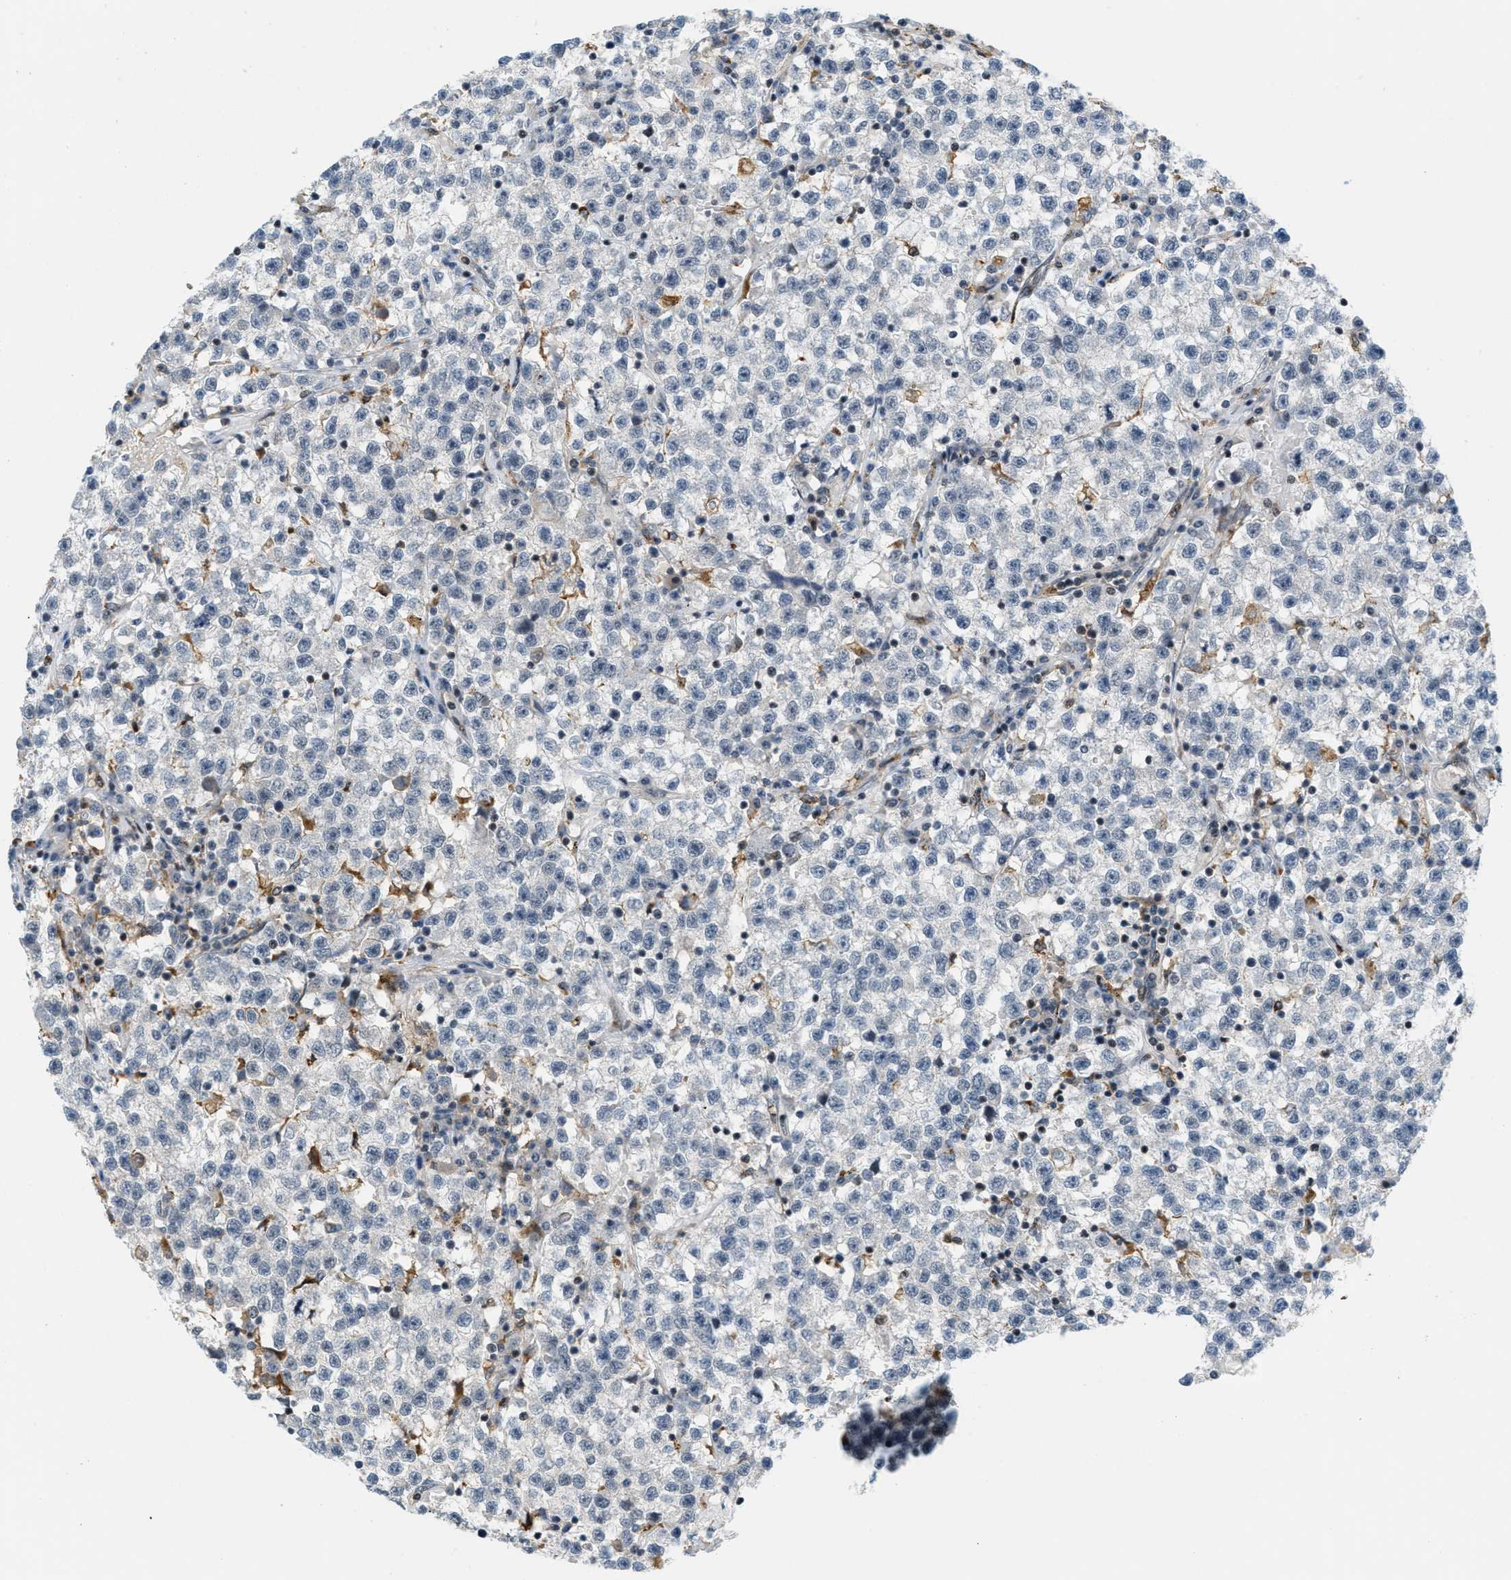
{"staining": {"intensity": "negative", "quantity": "none", "location": "none"}, "tissue": "testis cancer", "cell_type": "Tumor cells", "image_type": "cancer", "snomed": [{"axis": "morphology", "description": "Seminoma, NOS"}, {"axis": "topography", "description": "Testis"}], "caption": "Tumor cells show no significant staining in testis cancer (seminoma).", "gene": "ING1", "patient": {"sex": "male", "age": 22}}